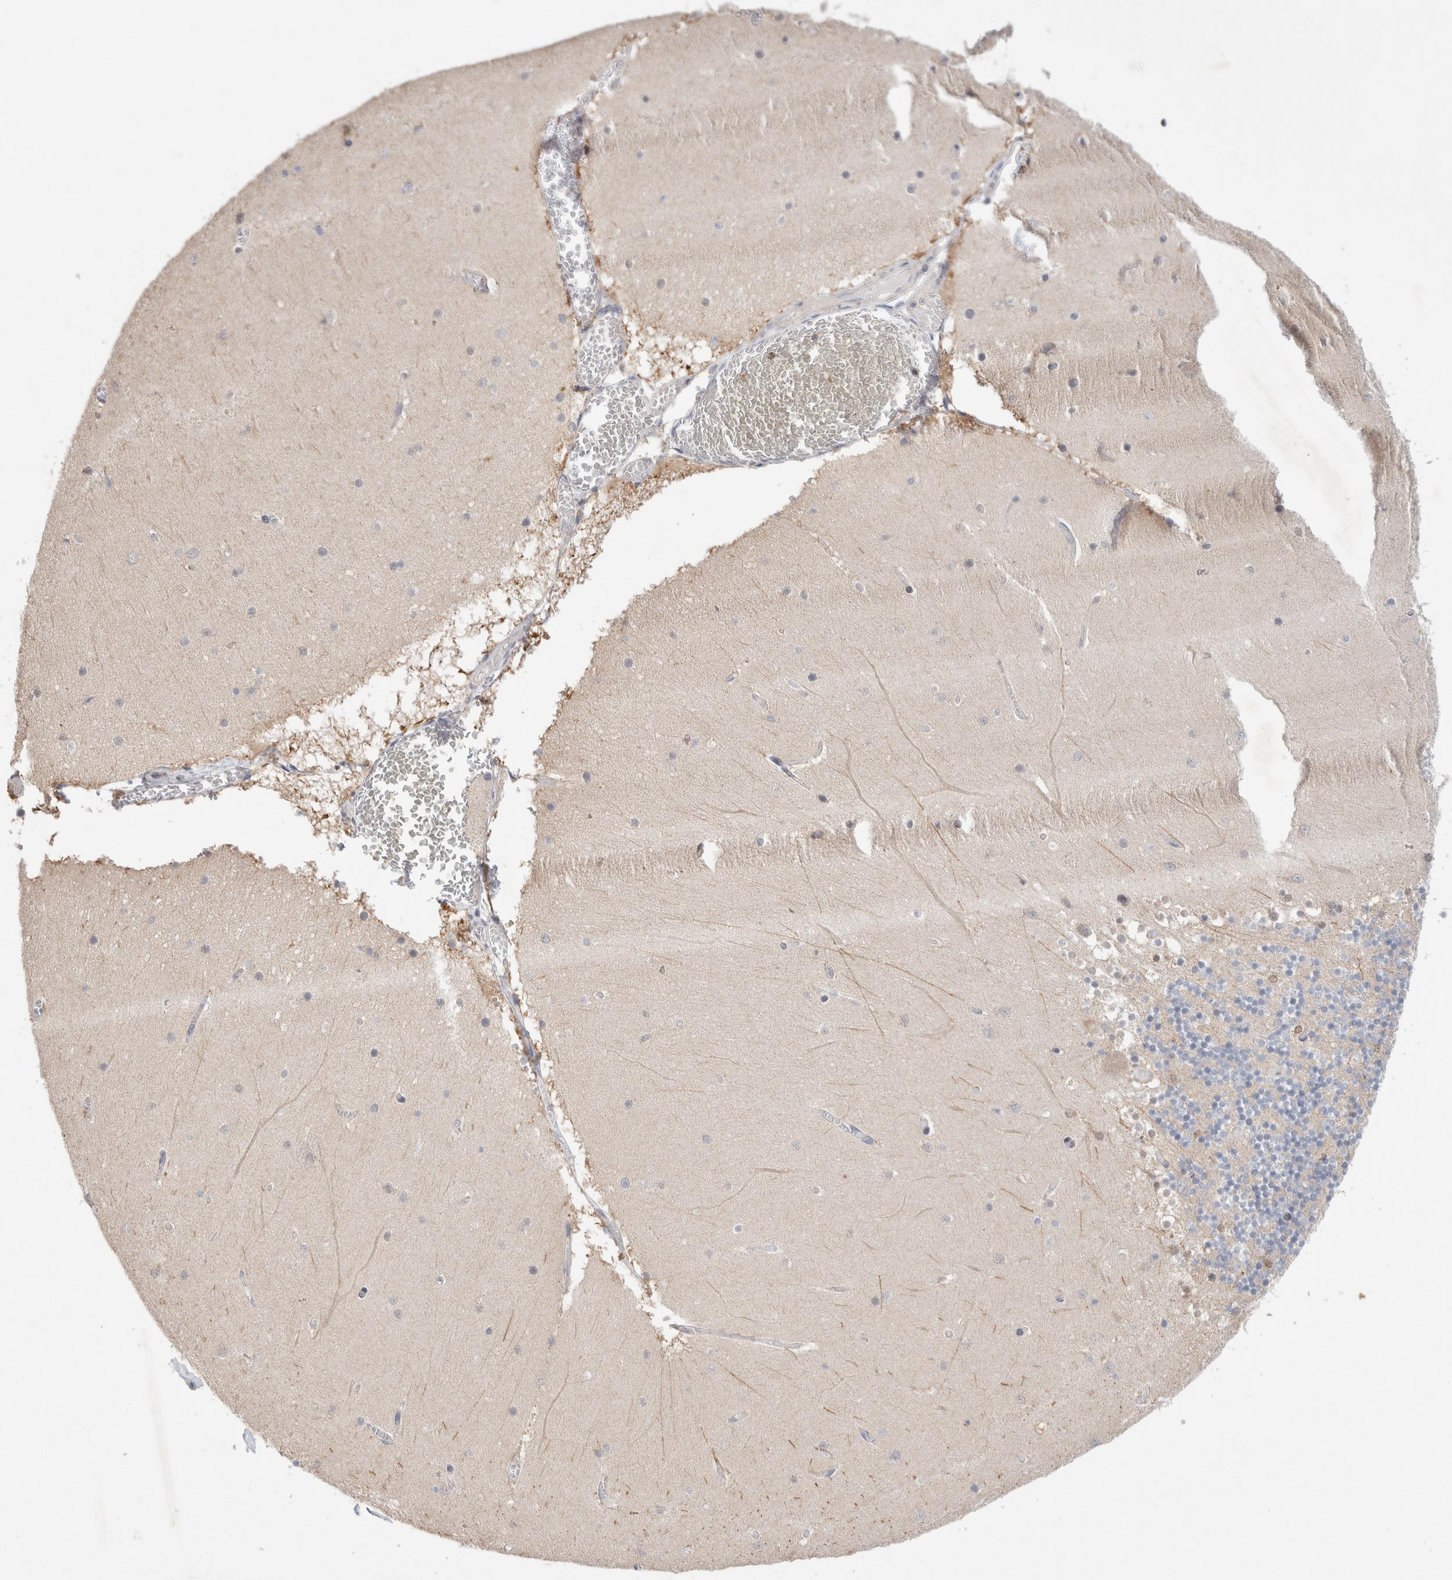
{"staining": {"intensity": "weak", "quantity": "25%-75%", "location": "cytoplasmic/membranous"}, "tissue": "cerebellum", "cell_type": "Cells in granular layer", "image_type": "normal", "snomed": [{"axis": "morphology", "description": "Normal tissue, NOS"}, {"axis": "topography", "description": "Cerebellum"}], "caption": "There is low levels of weak cytoplasmic/membranous staining in cells in granular layer of normal cerebellum, as demonstrated by immunohistochemical staining (brown color).", "gene": "IFT74", "patient": {"sex": "female", "age": 28}}